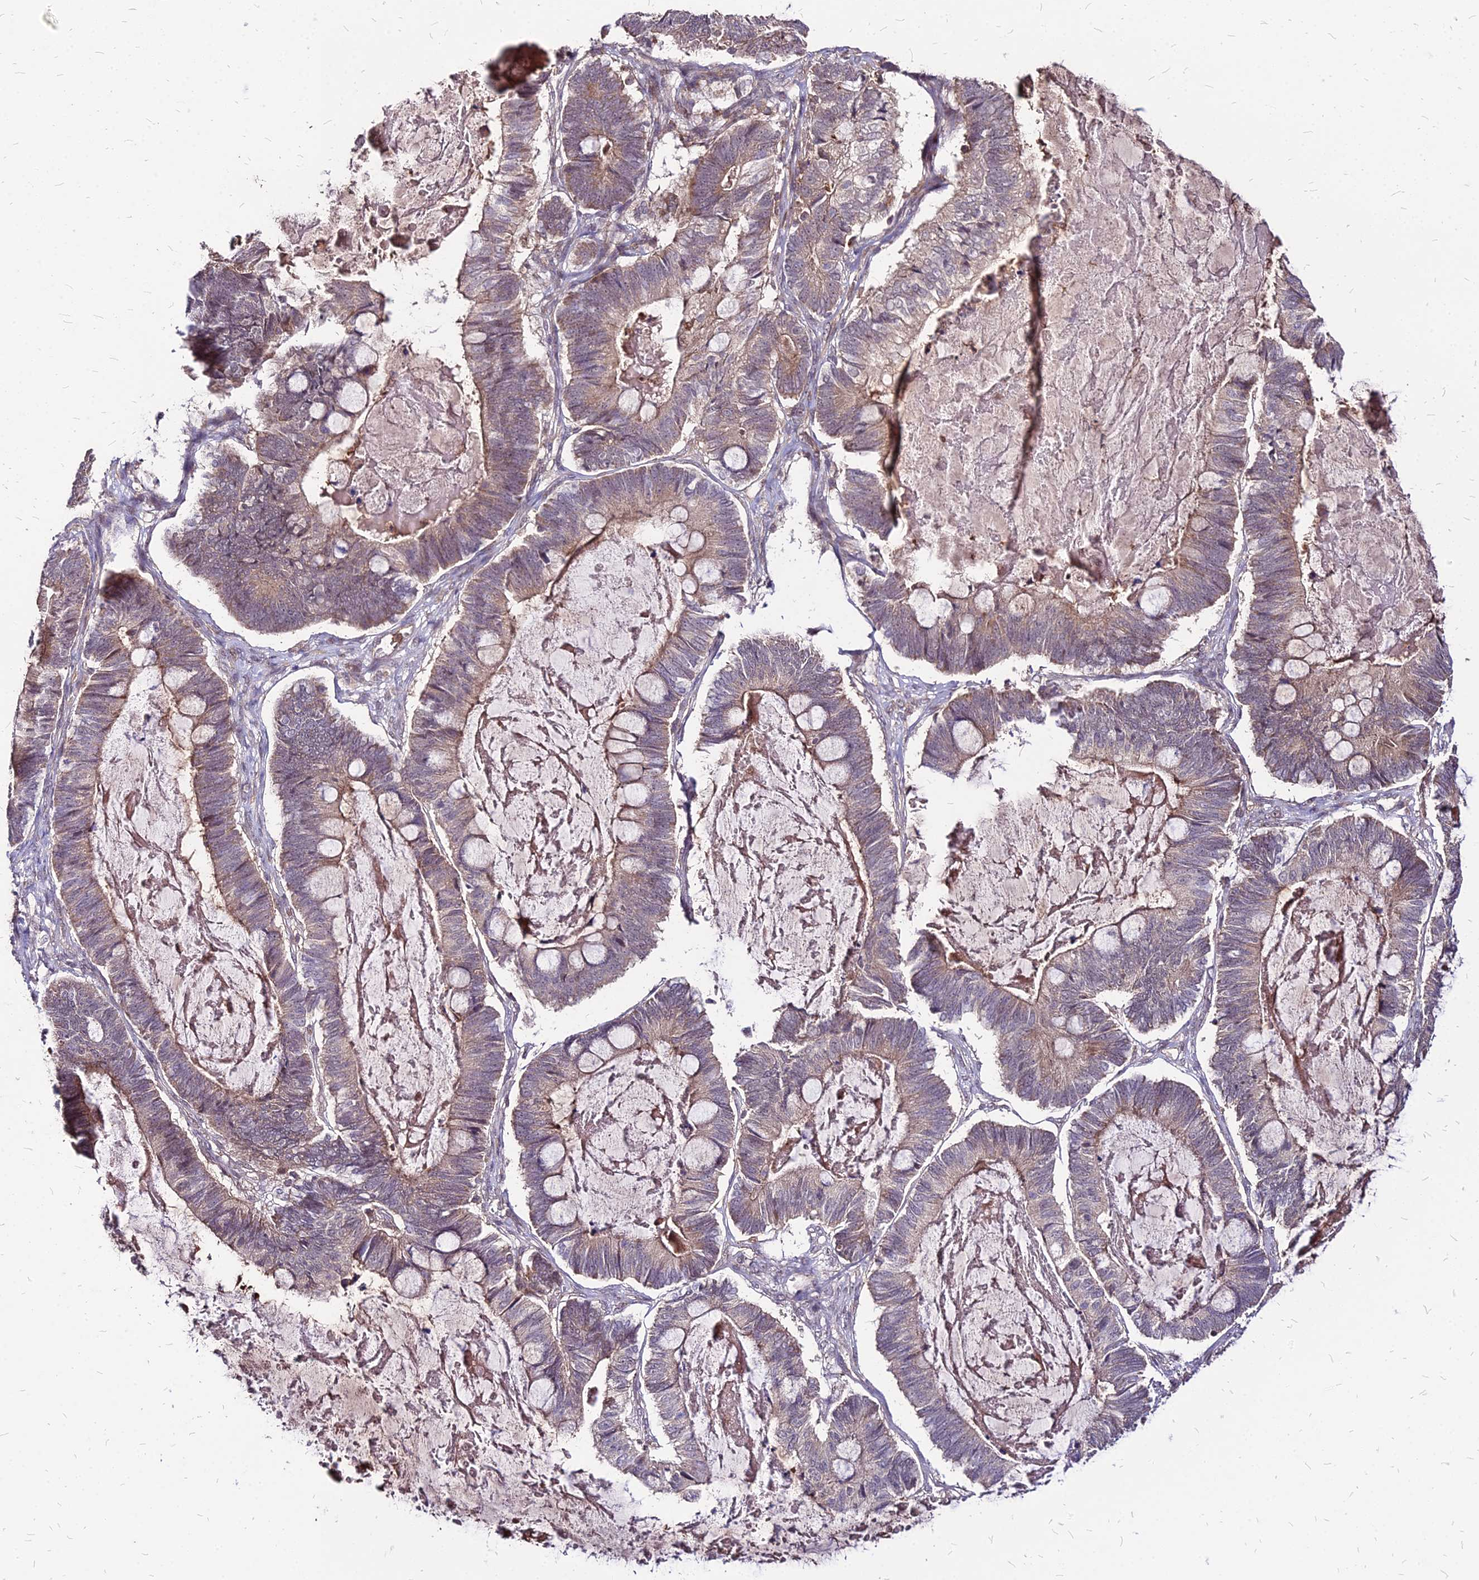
{"staining": {"intensity": "weak", "quantity": "25%-75%", "location": "cytoplasmic/membranous"}, "tissue": "ovarian cancer", "cell_type": "Tumor cells", "image_type": "cancer", "snomed": [{"axis": "morphology", "description": "Cystadenocarcinoma, mucinous, NOS"}, {"axis": "topography", "description": "Ovary"}], "caption": "A low amount of weak cytoplasmic/membranous expression is identified in approximately 25%-75% of tumor cells in ovarian cancer (mucinous cystadenocarcinoma) tissue.", "gene": "APBA3", "patient": {"sex": "female", "age": 61}}